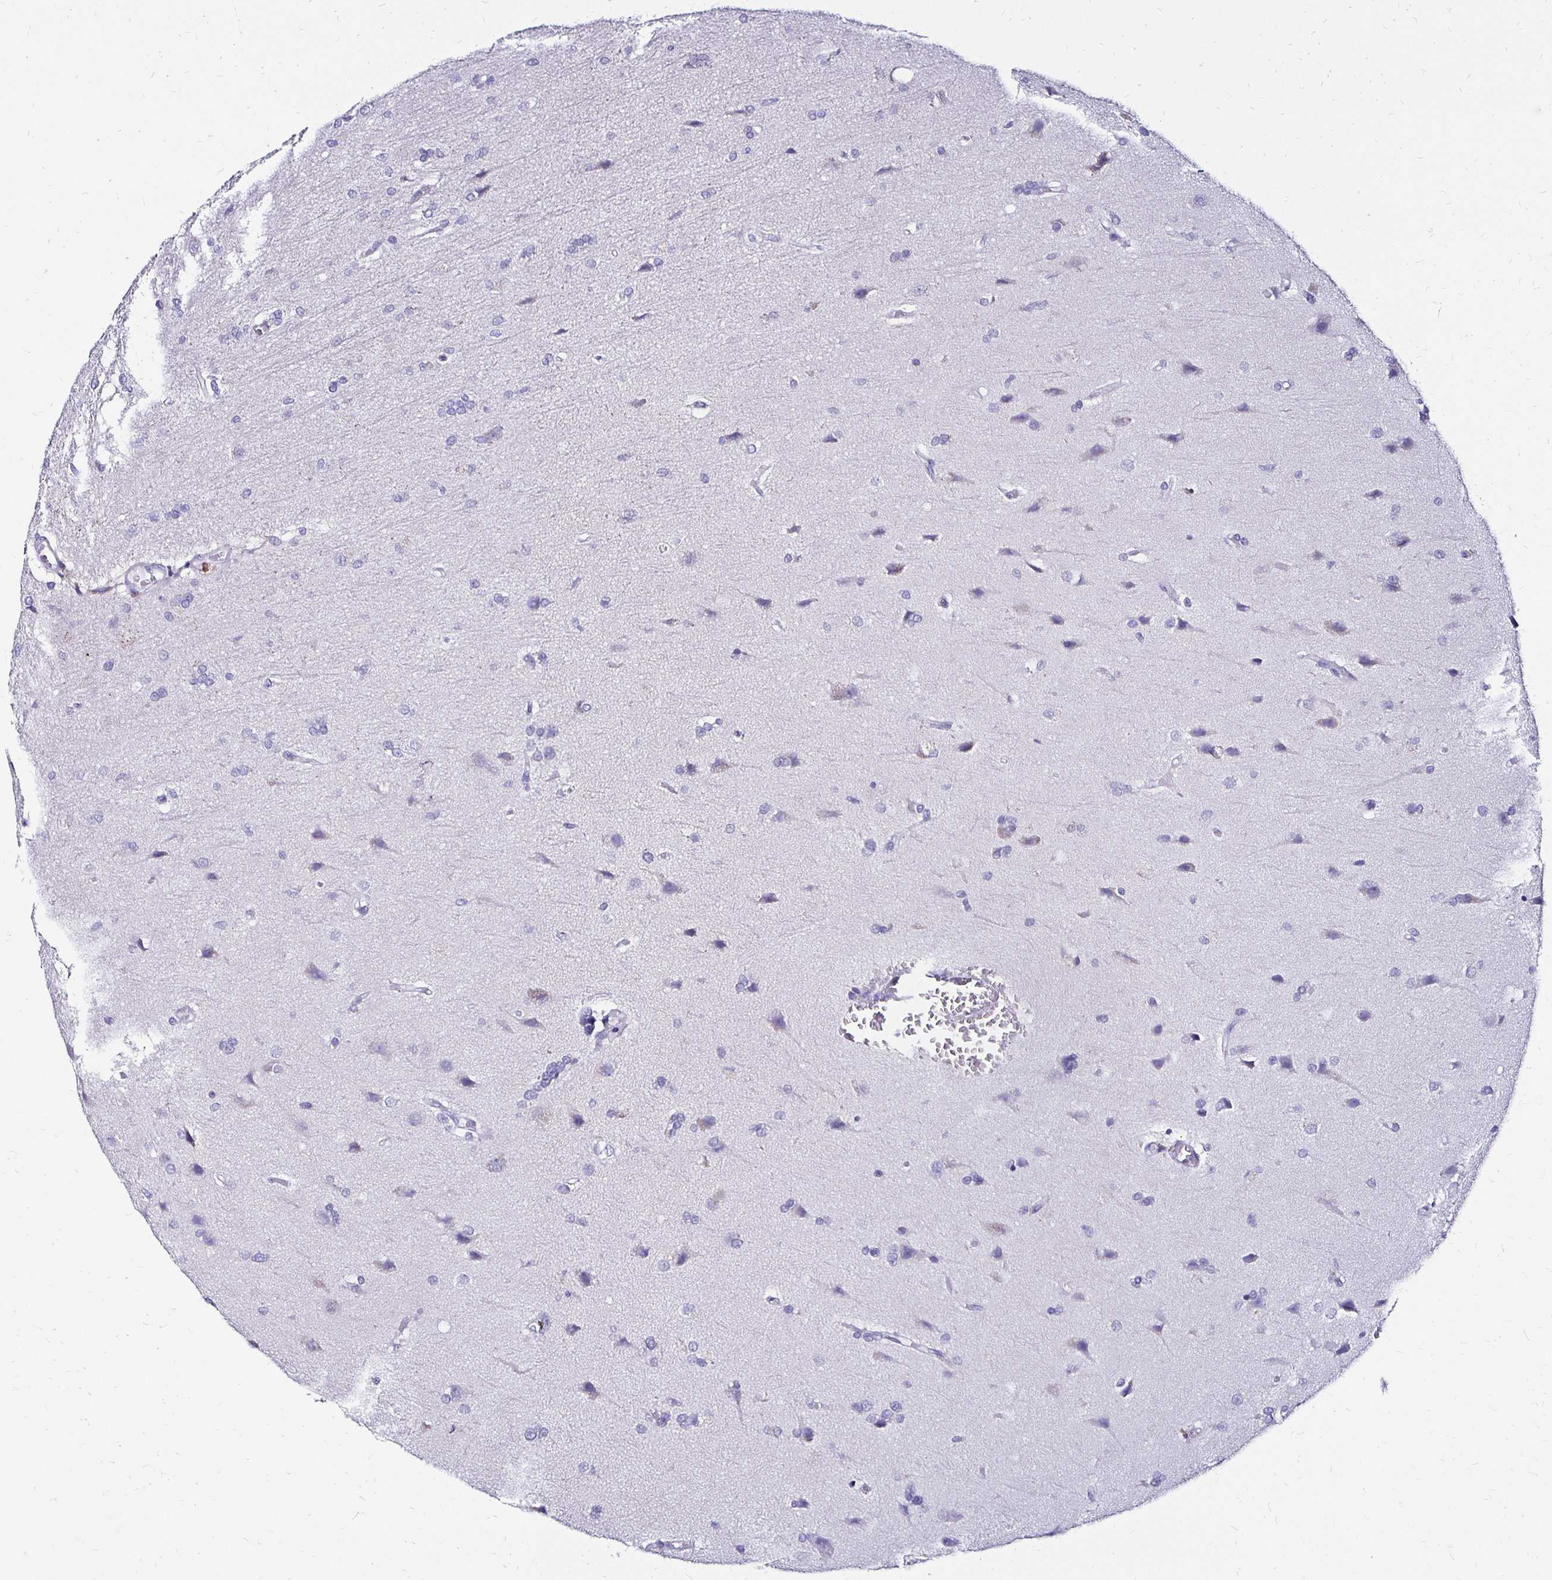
{"staining": {"intensity": "negative", "quantity": "none", "location": "none"}, "tissue": "glioma", "cell_type": "Tumor cells", "image_type": "cancer", "snomed": [{"axis": "morphology", "description": "Glioma, malignant, High grade"}, {"axis": "topography", "description": "Brain"}], "caption": "Micrograph shows no protein positivity in tumor cells of glioma tissue. Brightfield microscopy of IHC stained with DAB (3,3'-diaminobenzidine) (brown) and hematoxylin (blue), captured at high magnification.", "gene": "KCNT1", "patient": {"sex": "female", "age": 70}}